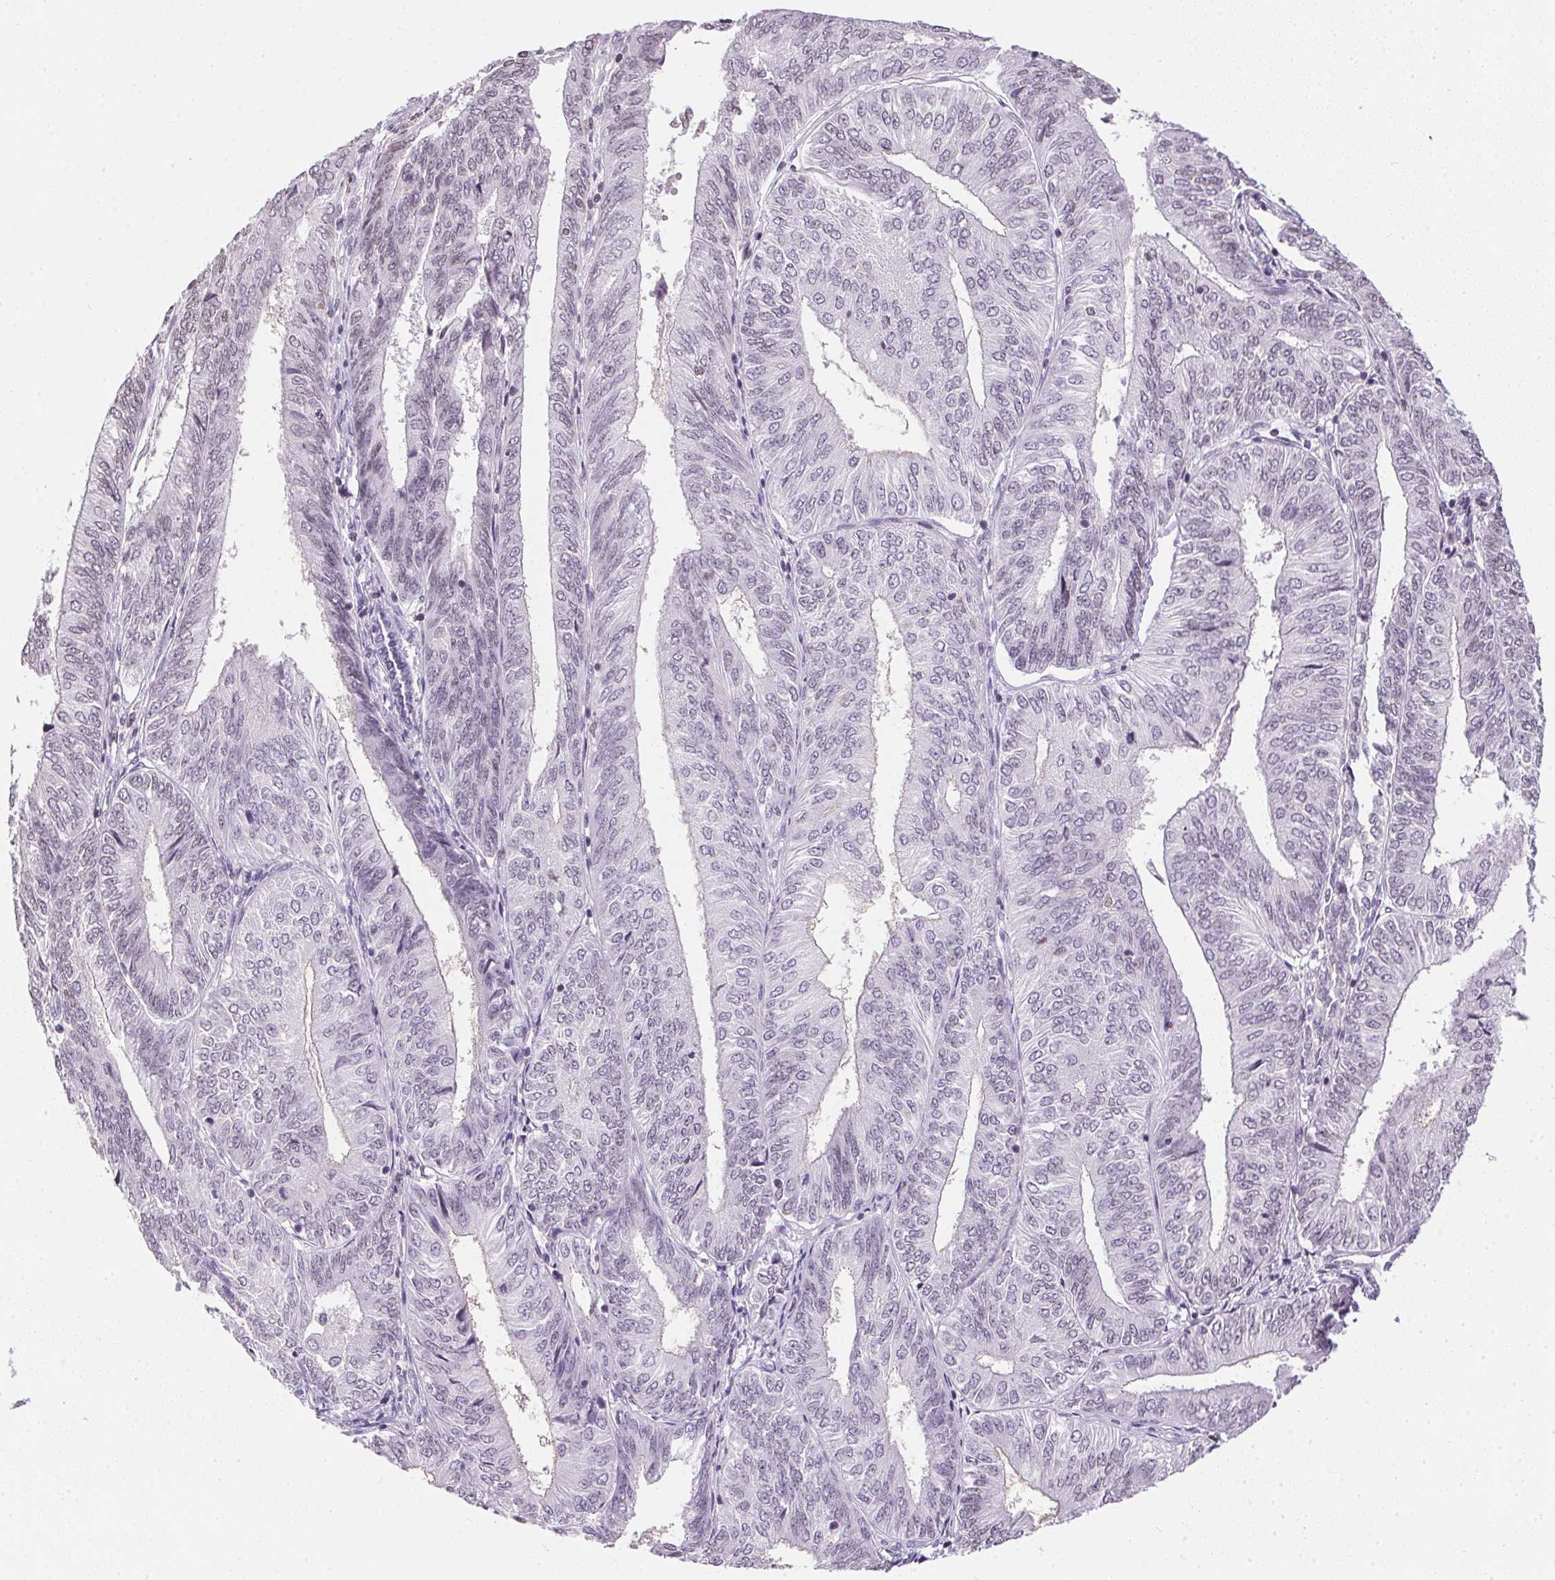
{"staining": {"intensity": "negative", "quantity": "none", "location": "none"}, "tissue": "endometrial cancer", "cell_type": "Tumor cells", "image_type": "cancer", "snomed": [{"axis": "morphology", "description": "Adenocarcinoma, NOS"}, {"axis": "topography", "description": "Endometrium"}], "caption": "Immunohistochemistry of endometrial adenocarcinoma exhibits no expression in tumor cells. (DAB (3,3'-diaminobenzidine) IHC with hematoxylin counter stain).", "gene": "PRL", "patient": {"sex": "female", "age": 58}}